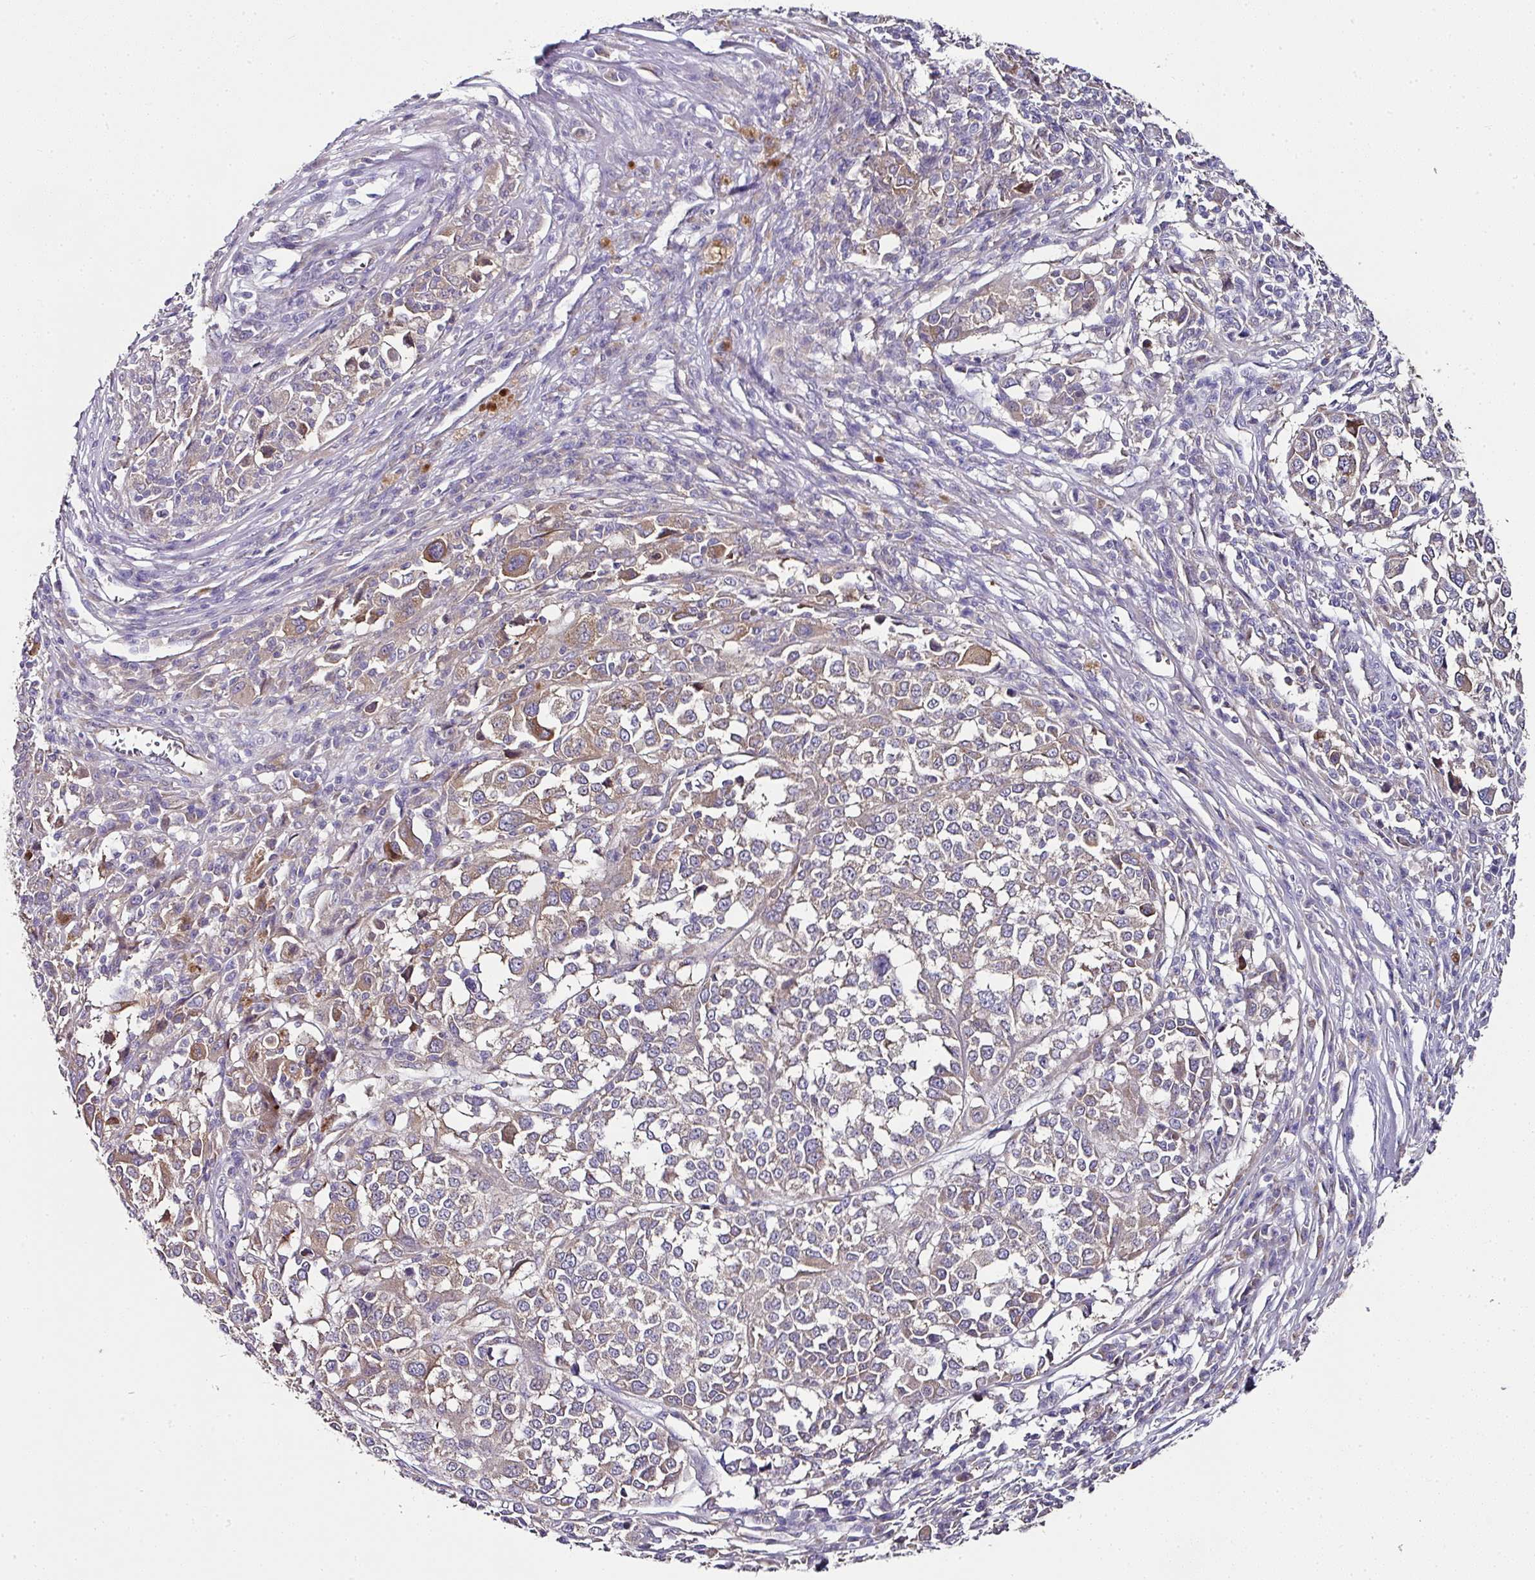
{"staining": {"intensity": "weak", "quantity": "25%-75%", "location": "cytoplasmic/membranous"}, "tissue": "melanoma", "cell_type": "Tumor cells", "image_type": "cancer", "snomed": [{"axis": "morphology", "description": "Malignant melanoma, Metastatic site"}, {"axis": "topography", "description": "Lymph node"}], "caption": "The image demonstrates staining of melanoma, revealing weak cytoplasmic/membranous protein positivity (brown color) within tumor cells.", "gene": "SKIC2", "patient": {"sex": "male", "age": 44}}